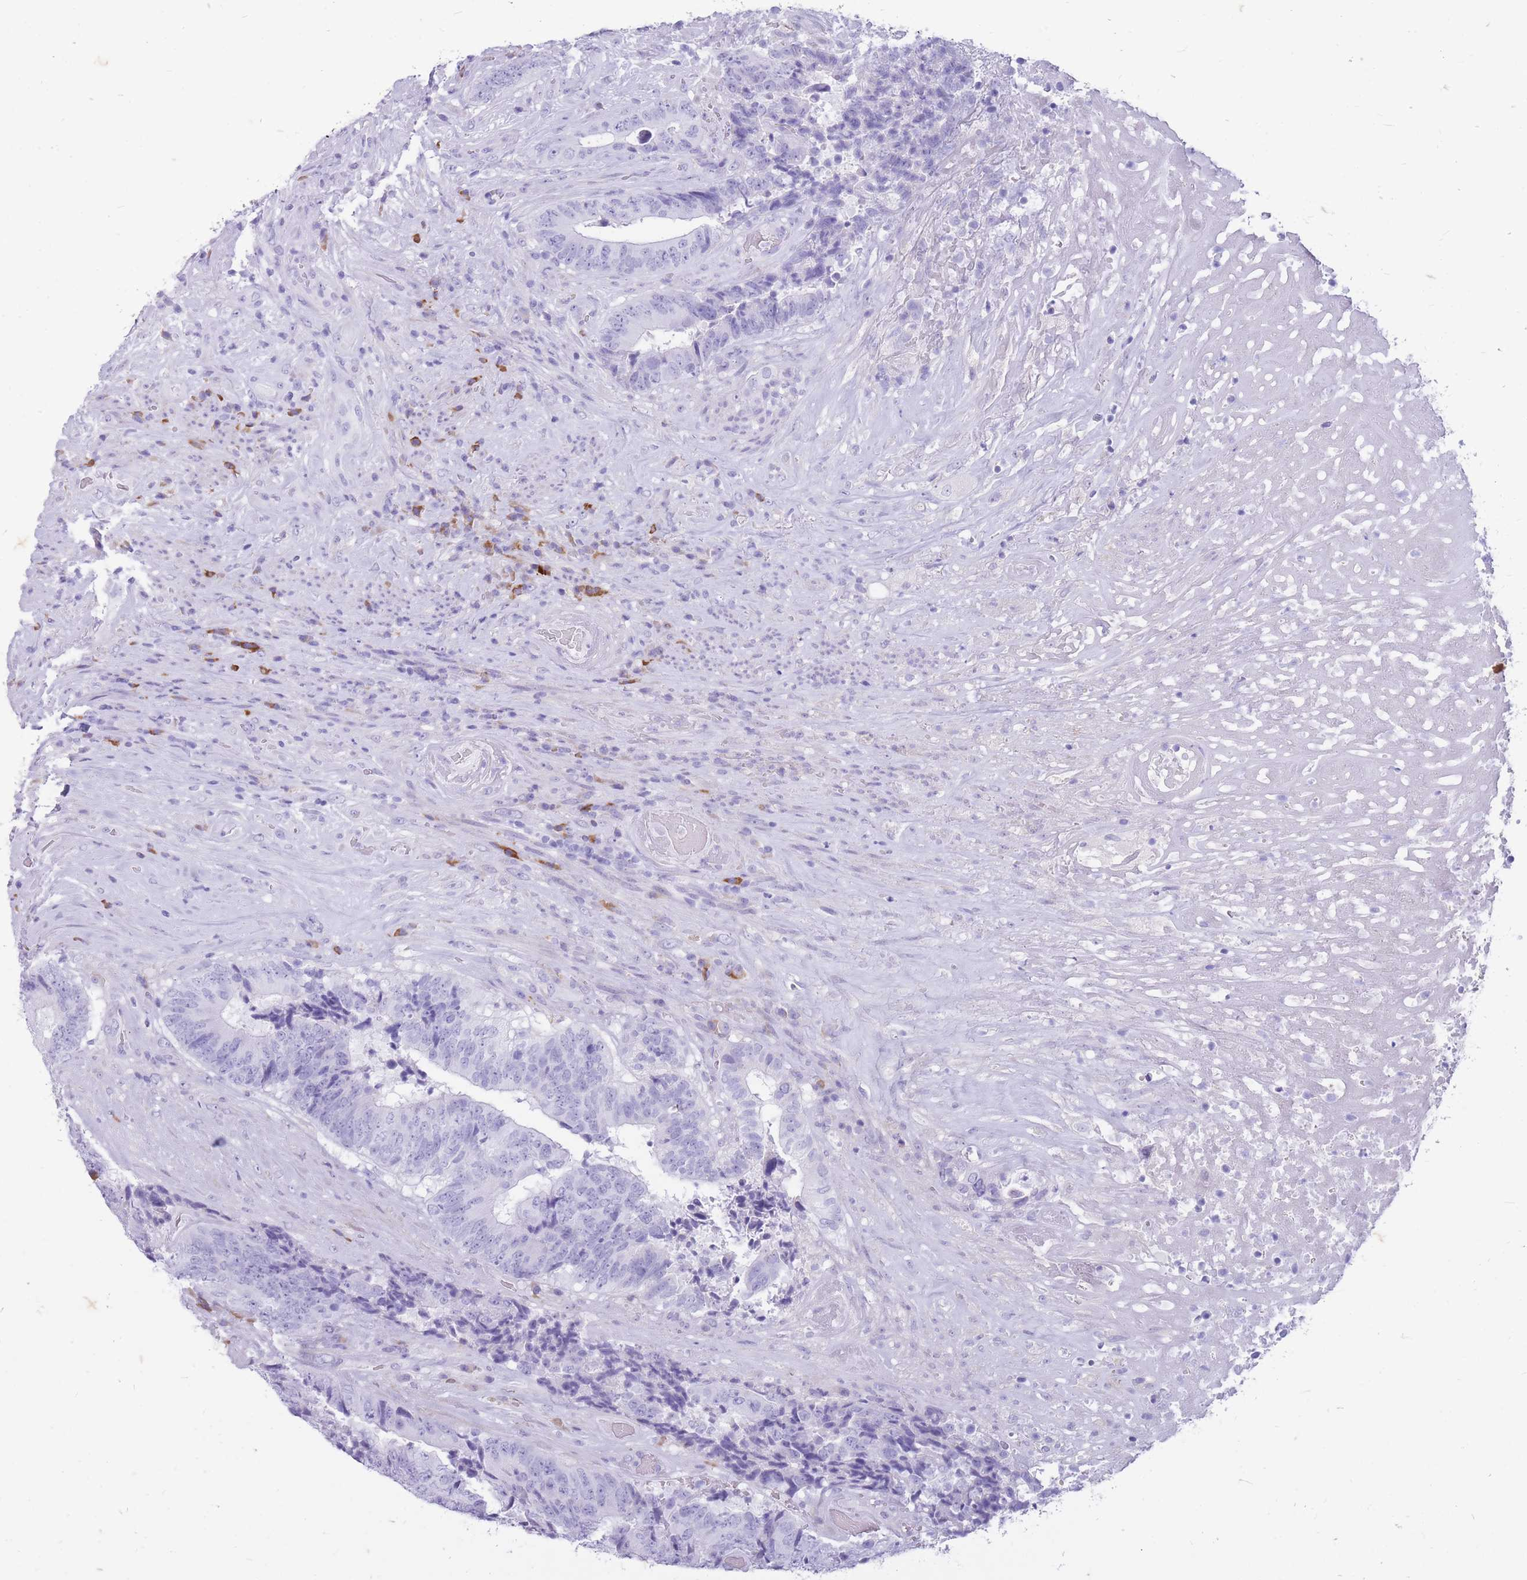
{"staining": {"intensity": "negative", "quantity": "none", "location": "none"}, "tissue": "colorectal cancer", "cell_type": "Tumor cells", "image_type": "cancer", "snomed": [{"axis": "morphology", "description": "Adenocarcinoma, NOS"}, {"axis": "topography", "description": "Rectum"}], "caption": "Protein analysis of colorectal cancer (adenocarcinoma) displays no significant positivity in tumor cells. (Stains: DAB (3,3'-diaminobenzidine) immunohistochemistry with hematoxylin counter stain, Microscopy: brightfield microscopy at high magnification).", "gene": "ZFP37", "patient": {"sex": "male", "age": 72}}